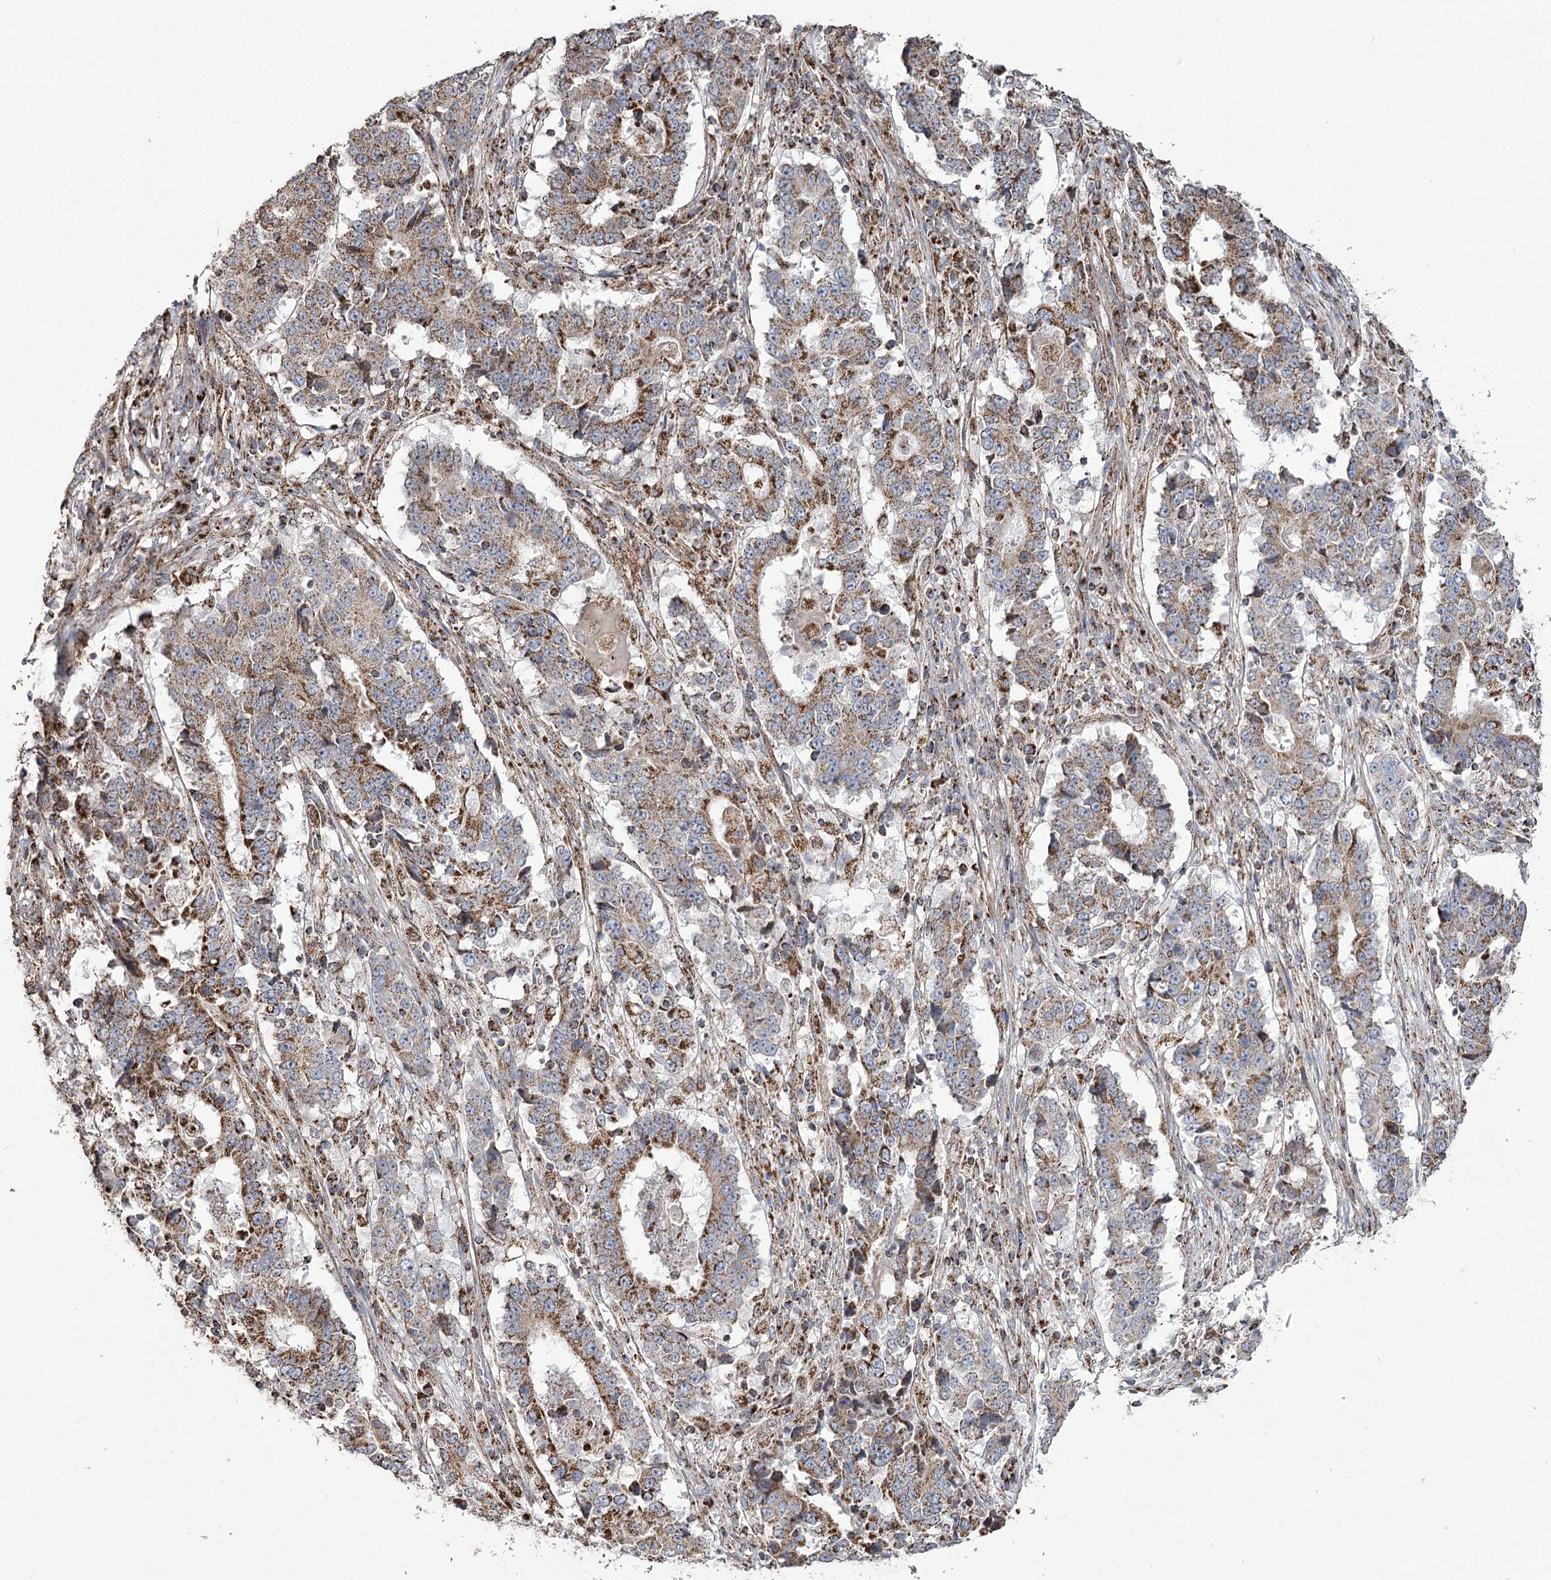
{"staining": {"intensity": "moderate", "quantity": ">75%", "location": "cytoplasmic/membranous"}, "tissue": "stomach cancer", "cell_type": "Tumor cells", "image_type": "cancer", "snomed": [{"axis": "morphology", "description": "Adenocarcinoma, NOS"}, {"axis": "topography", "description": "Stomach"}], "caption": "Immunohistochemical staining of human stomach cancer (adenocarcinoma) reveals medium levels of moderate cytoplasmic/membranous expression in approximately >75% of tumor cells.", "gene": "RANBP3L", "patient": {"sex": "male", "age": 59}}